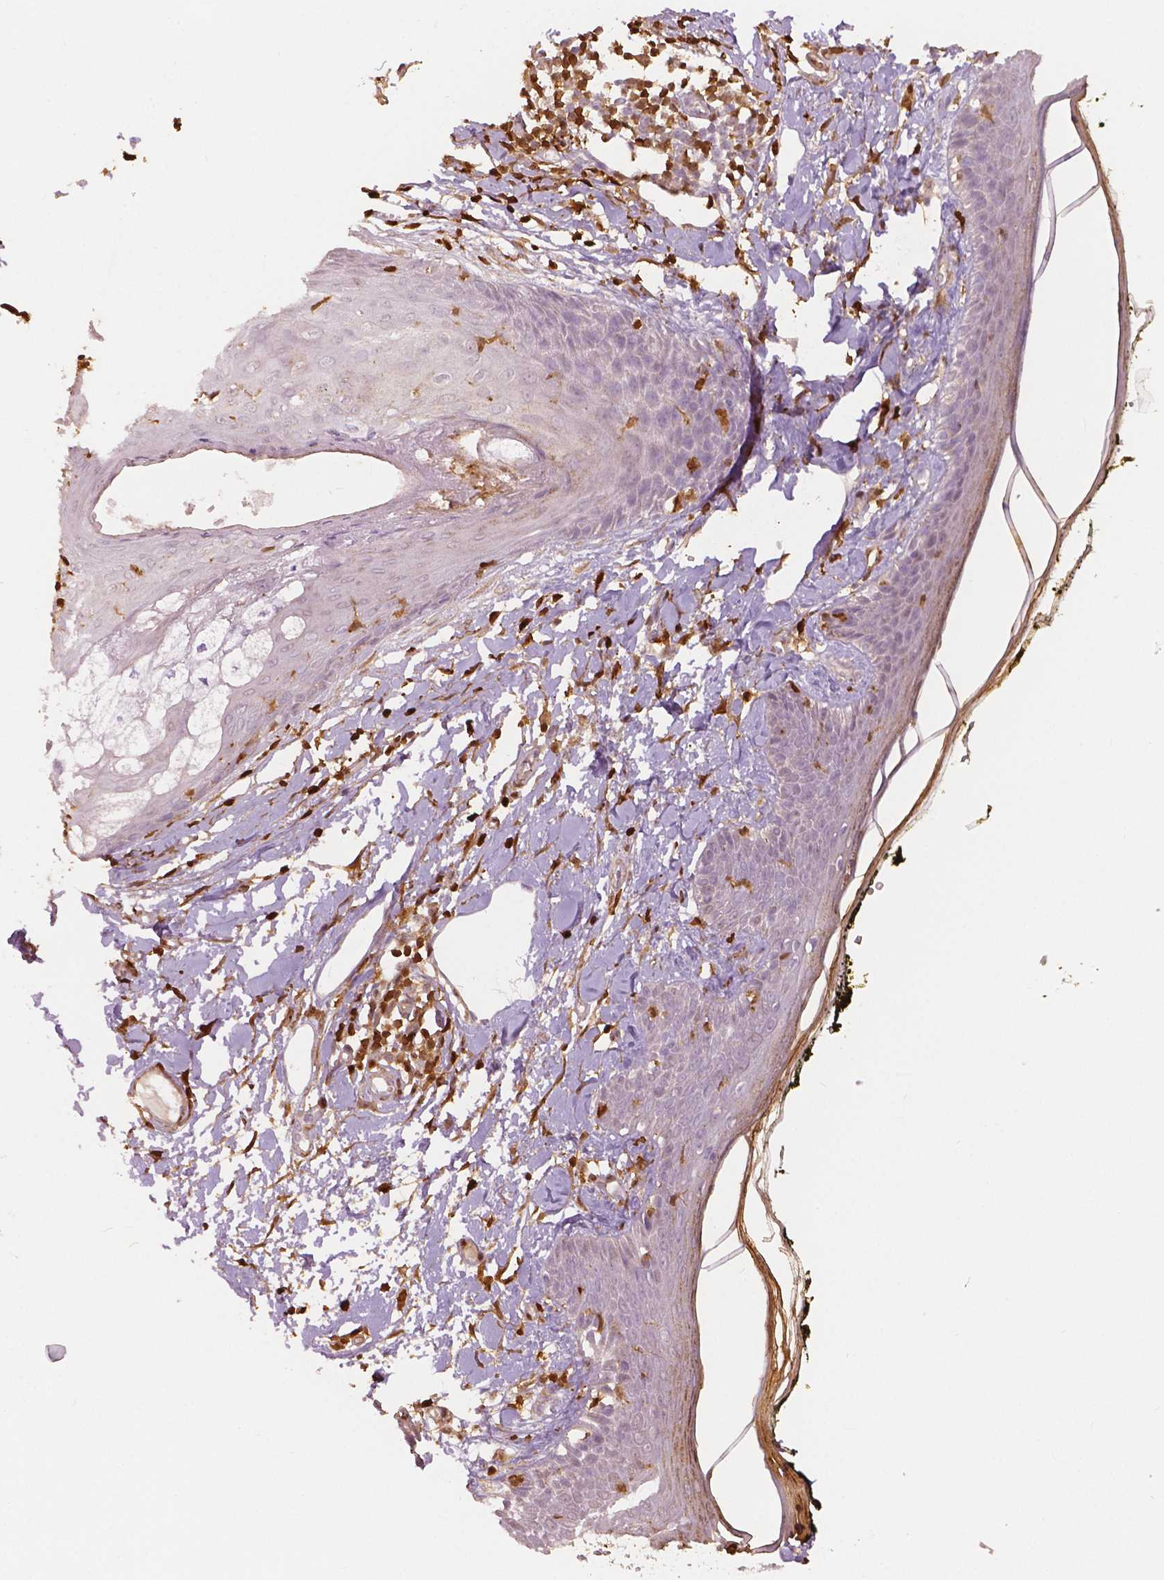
{"staining": {"intensity": "strong", "quantity": "25%-75%", "location": "cytoplasmic/membranous,nuclear"}, "tissue": "skin", "cell_type": "Fibroblasts", "image_type": "normal", "snomed": [{"axis": "morphology", "description": "Normal tissue, NOS"}, {"axis": "topography", "description": "Skin"}], "caption": "About 25%-75% of fibroblasts in normal human skin exhibit strong cytoplasmic/membranous,nuclear protein positivity as visualized by brown immunohistochemical staining.", "gene": "S100A4", "patient": {"sex": "male", "age": 76}}